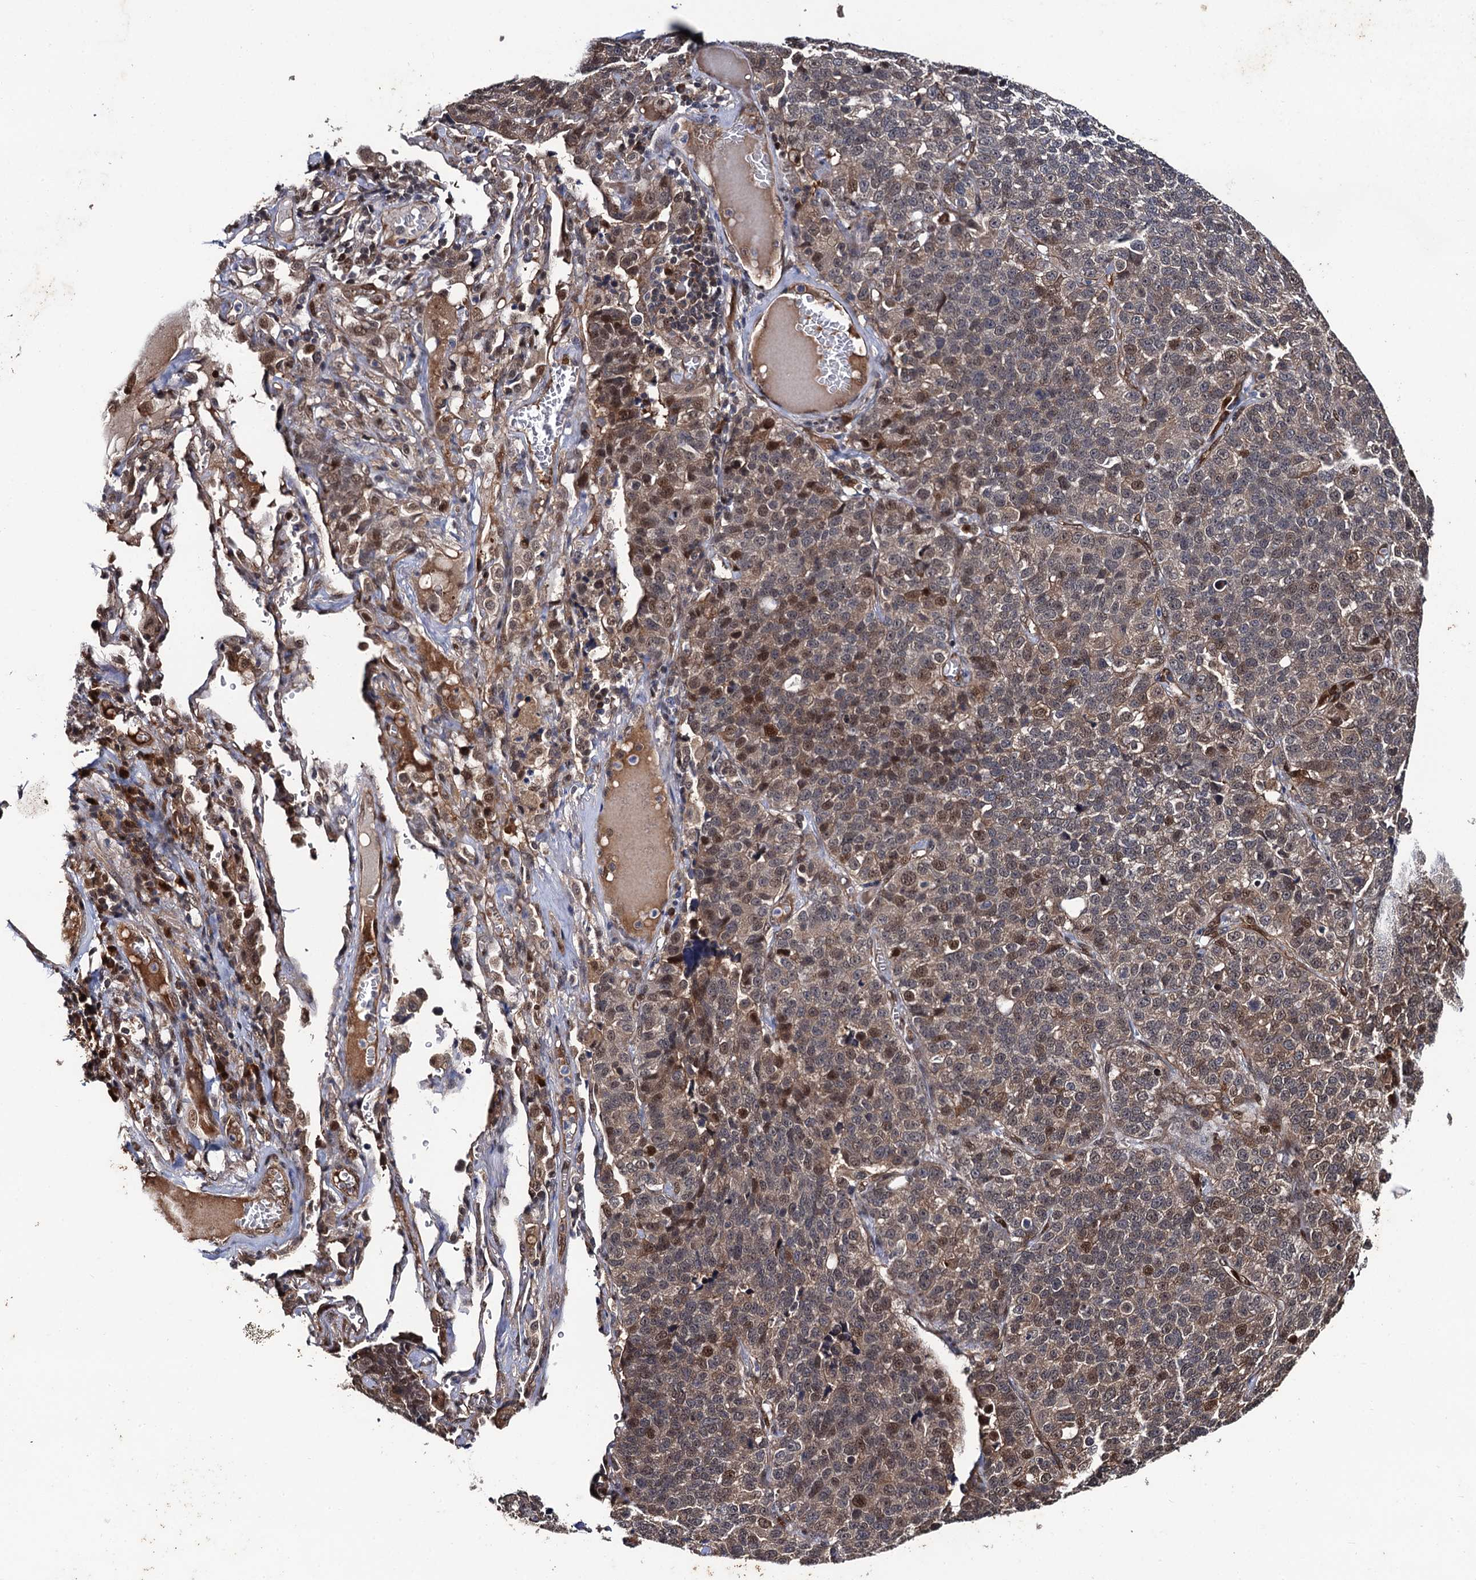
{"staining": {"intensity": "moderate", "quantity": "25%-75%", "location": "cytoplasmic/membranous,nuclear"}, "tissue": "lung cancer", "cell_type": "Tumor cells", "image_type": "cancer", "snomed": [{"axis": "morphology", "description": "Adenocarcinoma, NOS"}, {"axis": "topography", "description": "Lung"}], "caption": "Protein expression analysis of adenocarcinoma (lung) displays moderate cytoplasmic/membranous and nuclear expression in approximately 25%-75% of tumor cells.", "gene": "CDC23", "patient": {"sex": "male", "age": 49}}